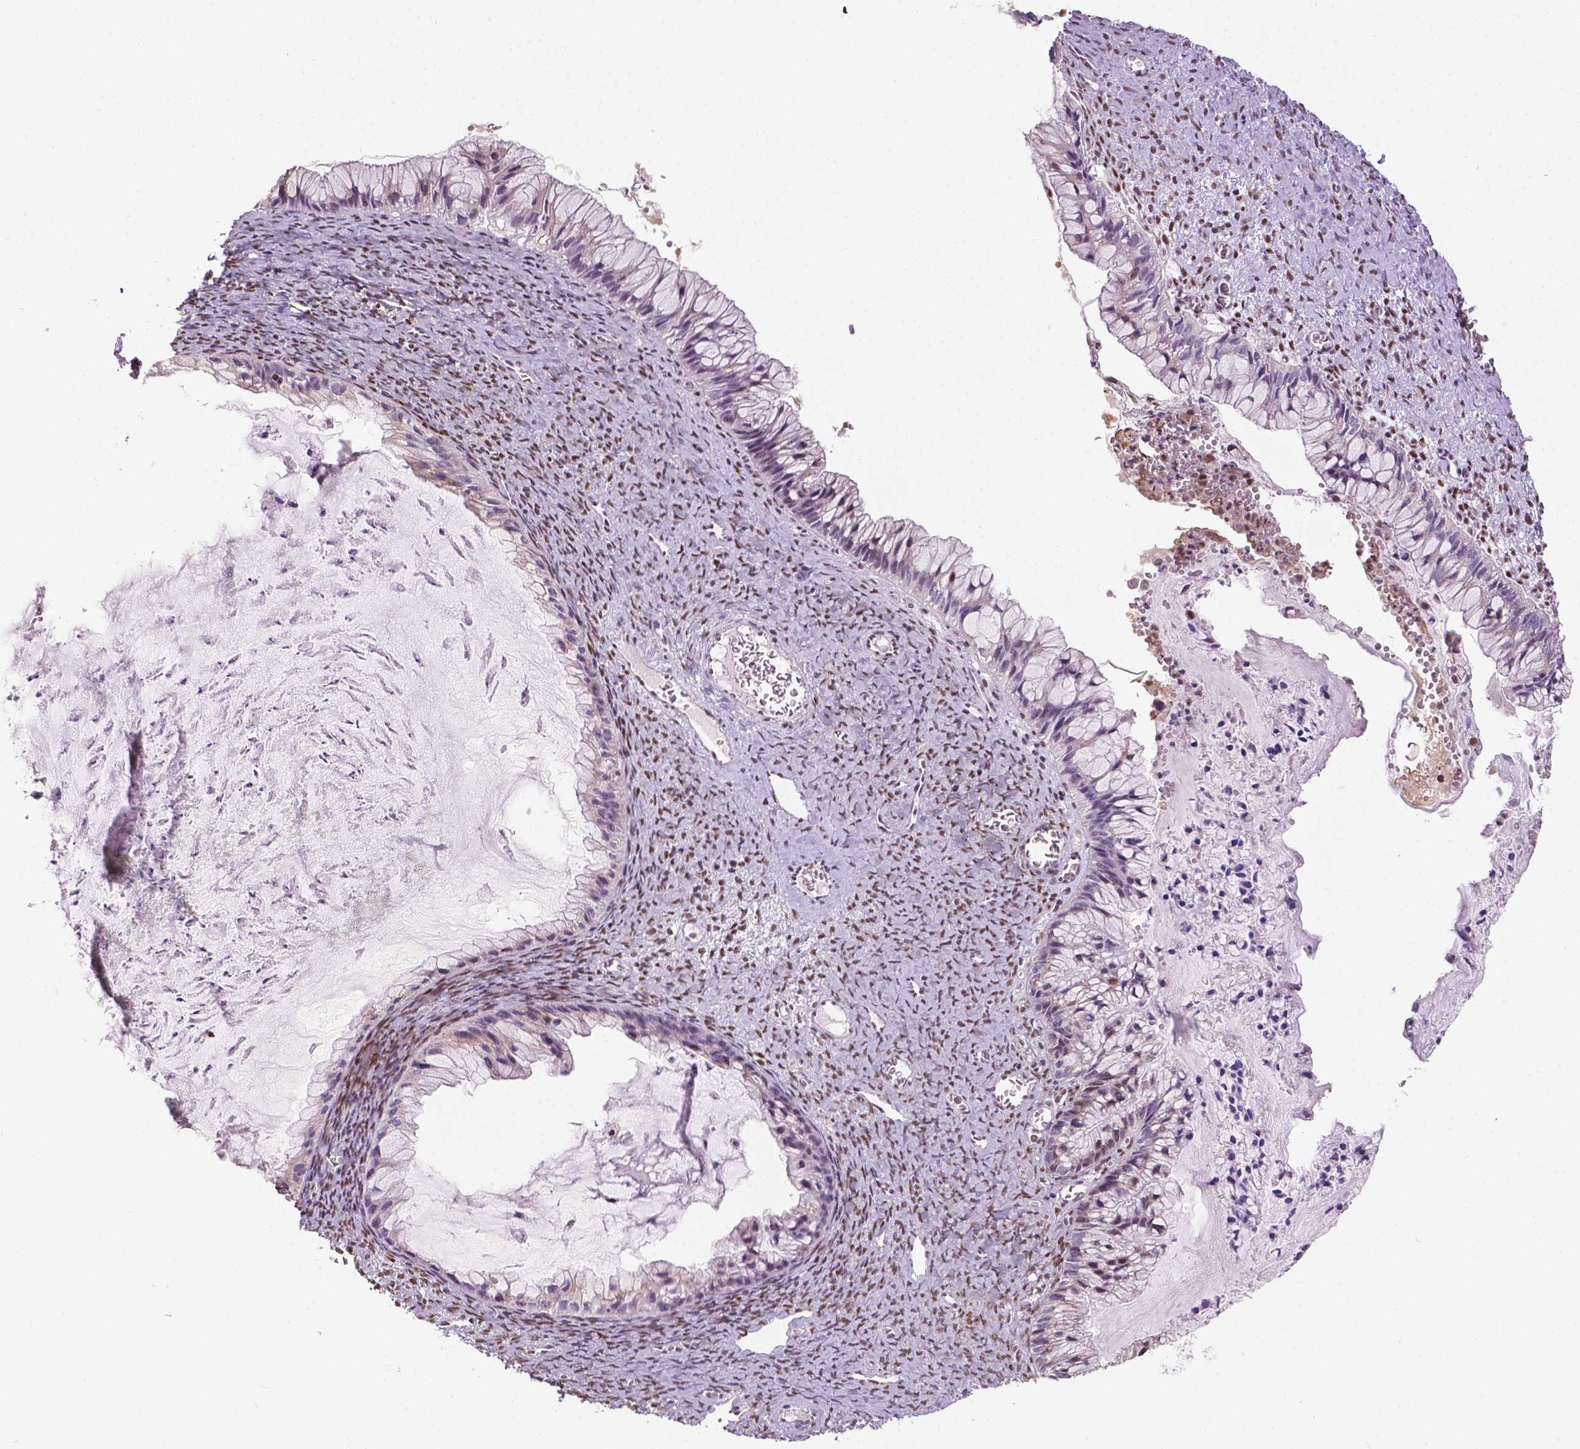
{"staining": {"intensity": "negative", "quantity": "none", "location": "none"}, "tissue": "ovarian cancer", "cell_type": "Tumor cells", "image_type": "cancer", "snomed": [{"axis": "morphology", "description": "Cystadenocarcinoma, mucinous, NOS"}, {"axis": "topography", "description": "Ovary"}], "caption": "This is an immunohistochemistry (IHC) image of mucinous cystadenocarcinoma (ovarian). There is no staining in tumor cells.", "gene": "ZNF41", "patient": {"sex": "female", "age": 72}}